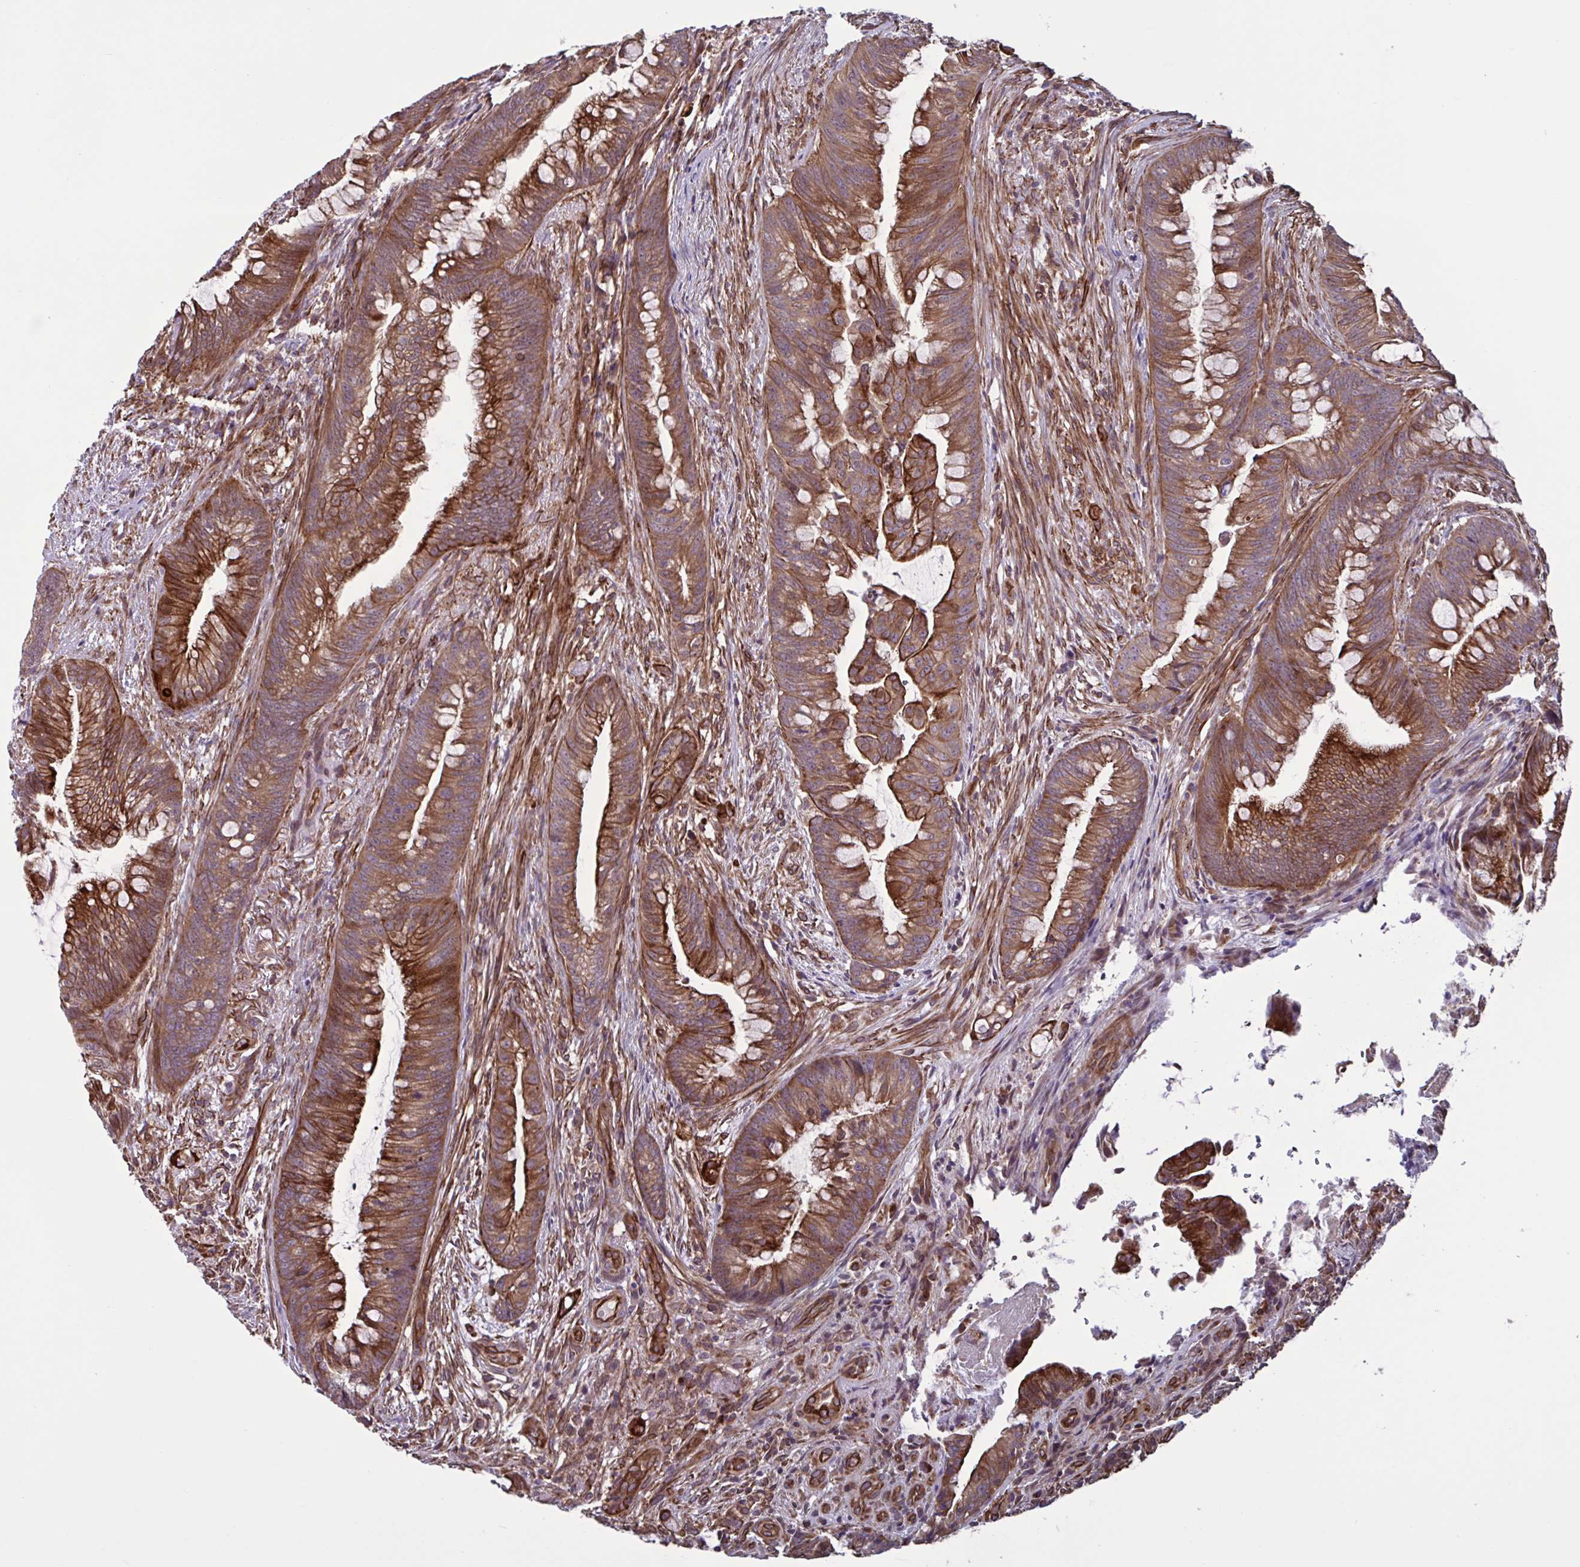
{"staining": {"intensity": "strong", "quantity": ">75%", "location": "cytoplasmic/membranous"}, "tissue": "colorectal cancer", "cell_type": "Tumor cells", "image_type": "cancer", "snomed": [{"axis": "morphology", "description": "Adenocarcinoma, NOS"}, {"axis": "topography", "description": "Colon"}], "caption": "Tumor cells exhibit high levels of strong cytoplasmic/membranous staining in approximately >75% of cells in colorectal adenocarcinoma. Nuclei are stained in blue.", "gene": "GLTP", "patient": {"sex": "male", "age": 62}}